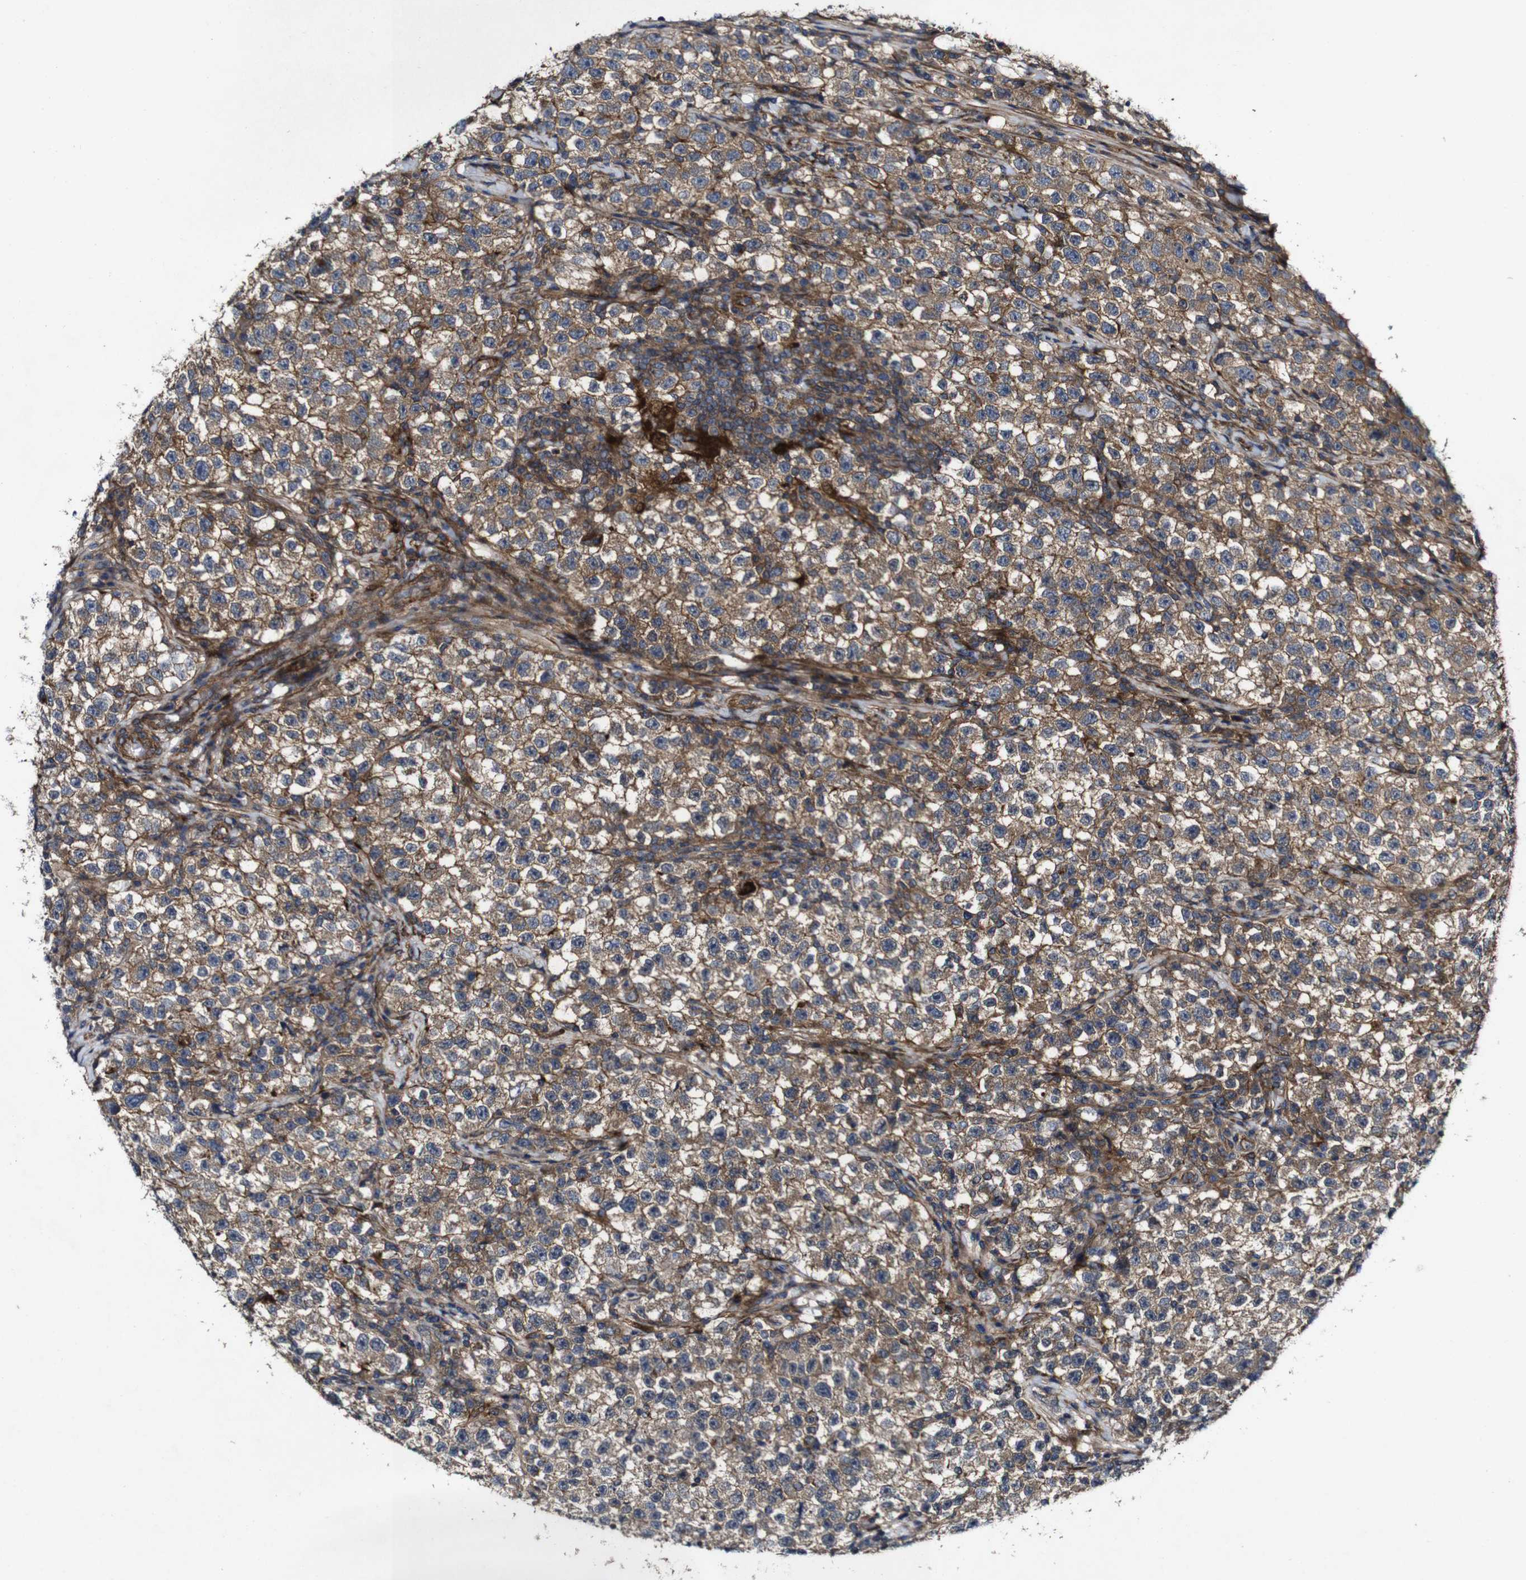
{"staining": {"intensity": "moderate", "quantity": ">75%", "location": "cytoplasmic/membranous"}, "tissue": "testis cancer", "cell_type": "Tumor cells", "image_type": "cancer", "snomed": [{"axis": "morphology", "description": "Seminoma, NOS"}, {"axis": "topography", "description": "Testis"}], "caption": "This image displays IHC staining of testis cancer, with medium moderate cytoplasmic/membranous positivity in approximately >75% of tumor cells.", "gene": "GSDME", "patient": {"sex": "male", "age": 22}}